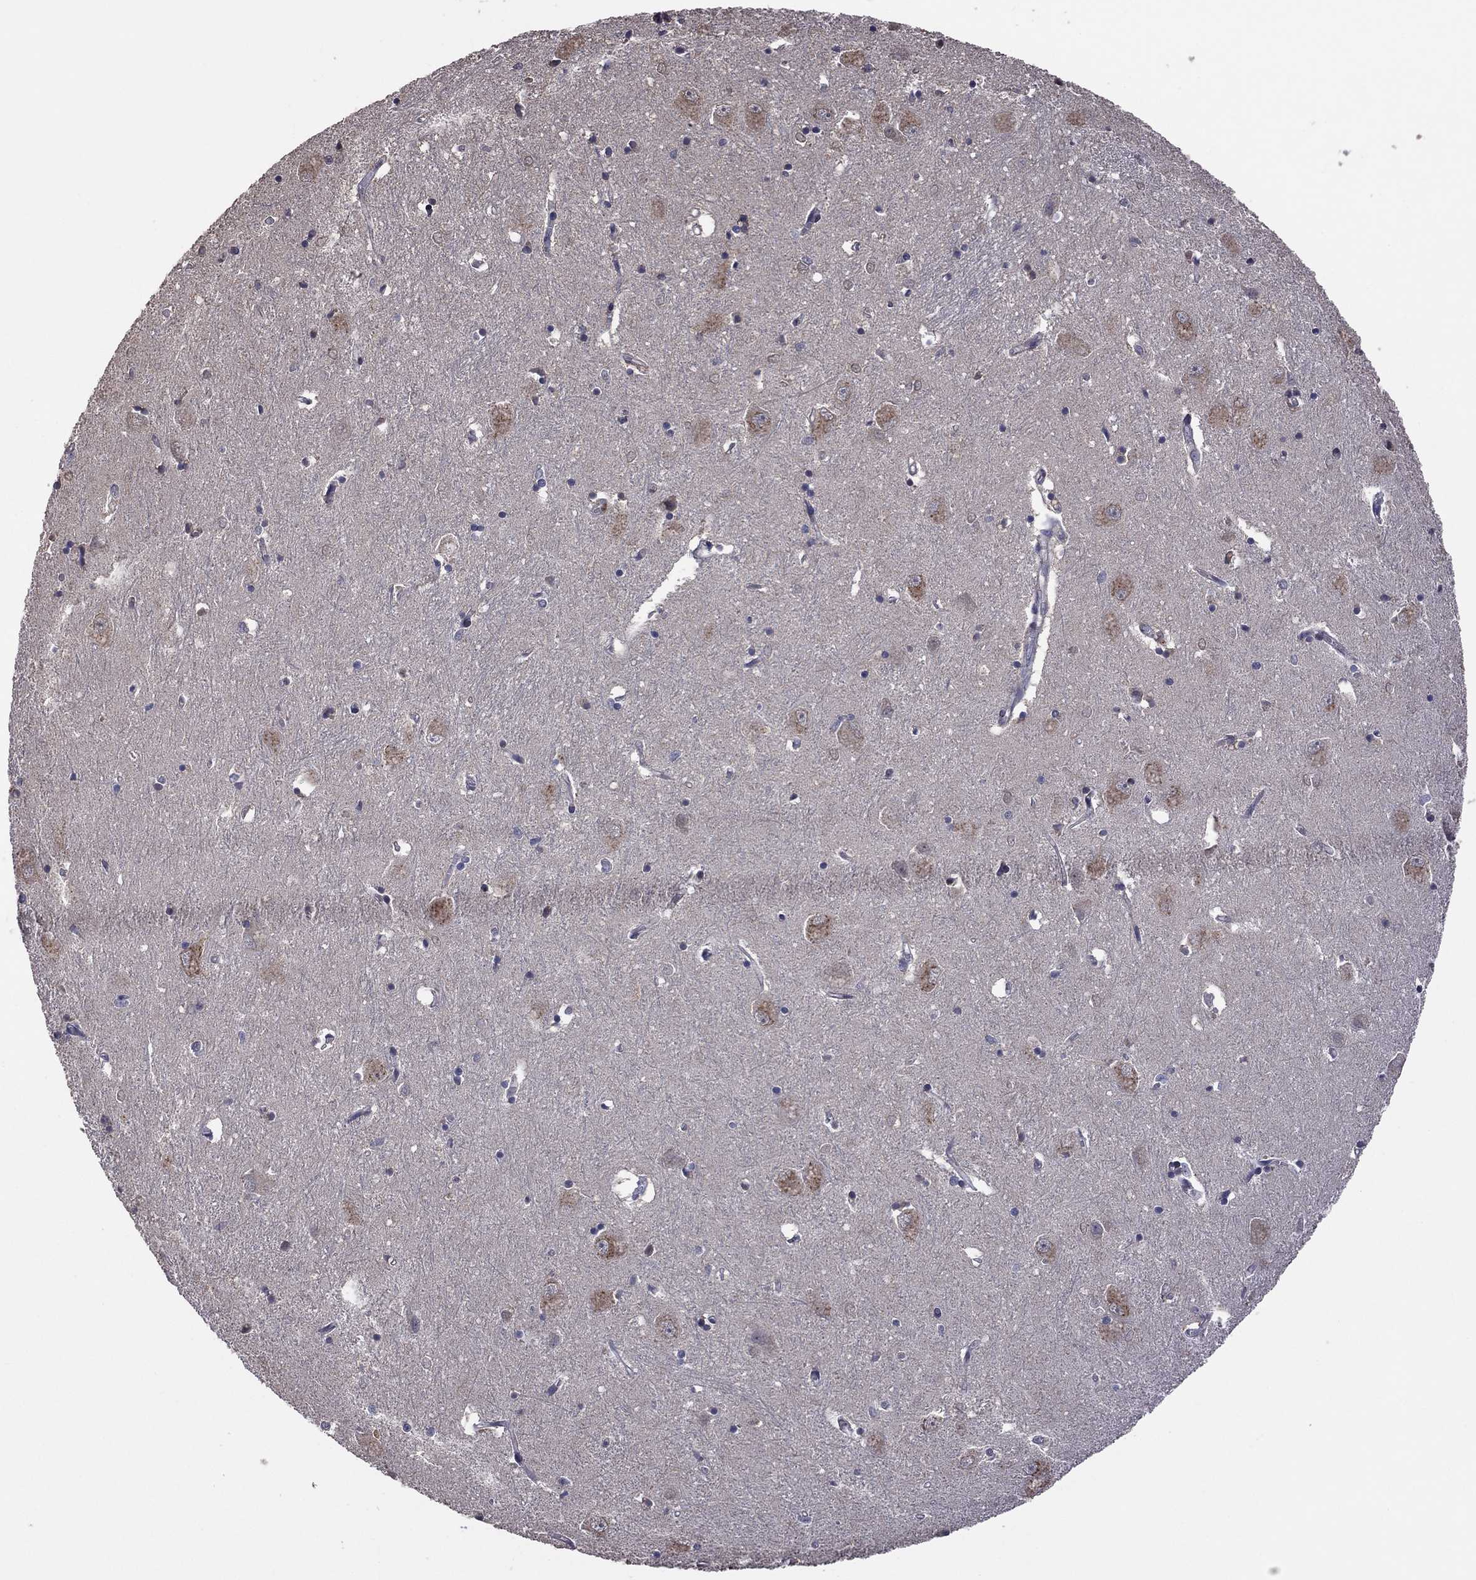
{"staining": {"intensity": "negative", "quantity": "none", "location": "none"}, "tissue": "caudate", "cell_type": "Glial cells", "image_type": "normal", "snomed": [{"axis": "morphology", "description": "Normal tissue, NOS"}, {"axis": "topography", "description": "Lateral ventricle wall"}], "caption": "High power microscopy image of an immunohistochemistry (IHC) histopathology image of normal caudate, revealing no significant positivity in glial cells. (DAB (3,3'-diaminobenzidine) immunohistochemistry (IHC) with hematoxylin counter stain).", "gene": "TSNARE1", "patient": {"sex": "male", "age": 54}}